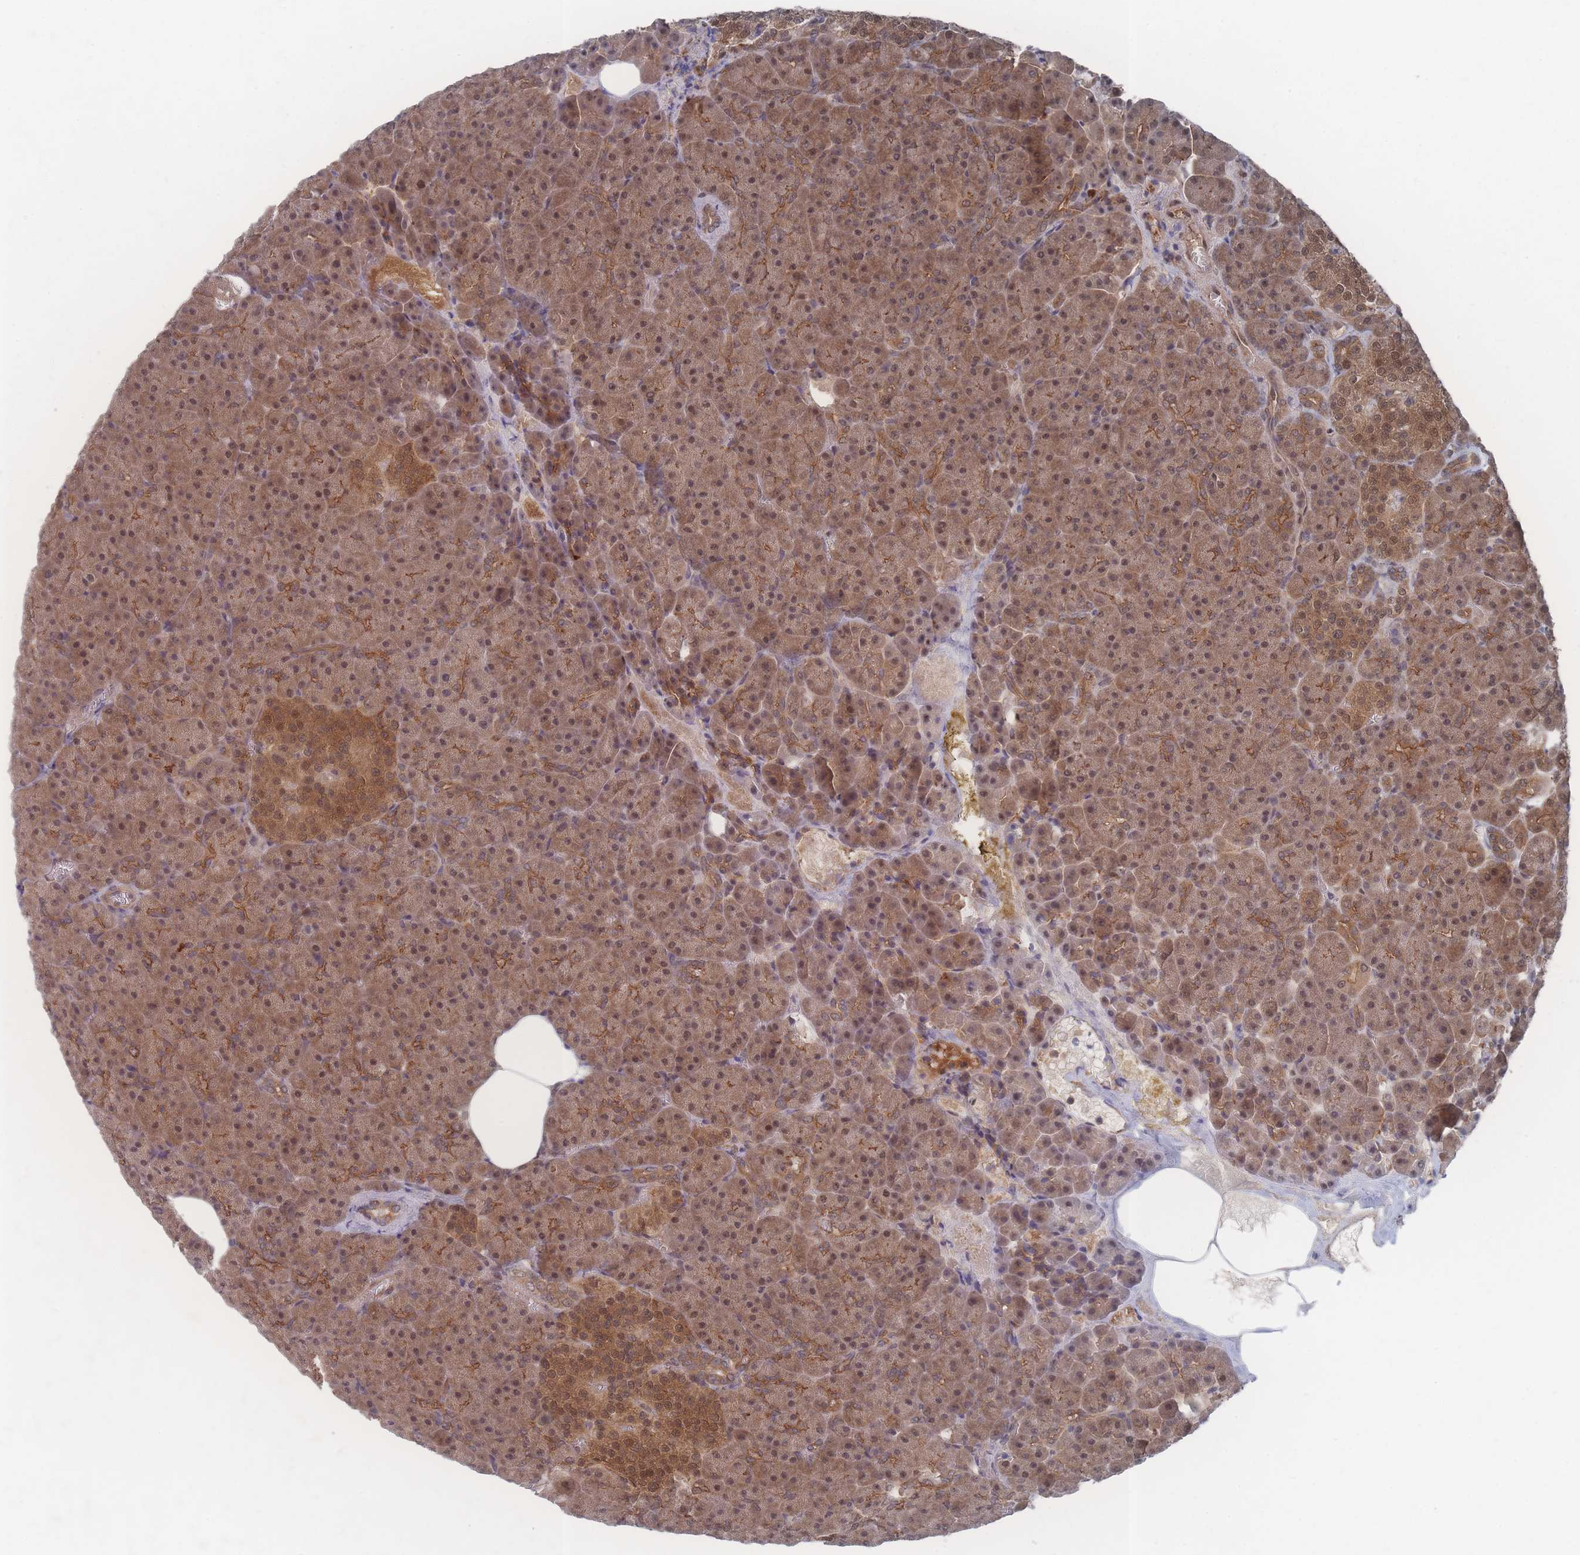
{"staining": {"intensity": "moderate", "quantity": ">75%", "location": "cytoplasmic/membranous,nuclear"}, "tissue": "pancreas", "cell_type": "Exocrine glandular cells", "image_type": "normal", "snomed": [{"axis": "morphology", "description": "Normal tissue, NOS"}, {"axis": "topography", "description": "Pancreas"}], "caption": "Moderate cytoplasmic/membranous,nuclear positivity for a protein is present in about >75% of exocrine glandular cells of benign pancreas using immunohistochemistry (IHC).", "gene": "PSMA1", "patient": {"sex": "female", "age": 74}}